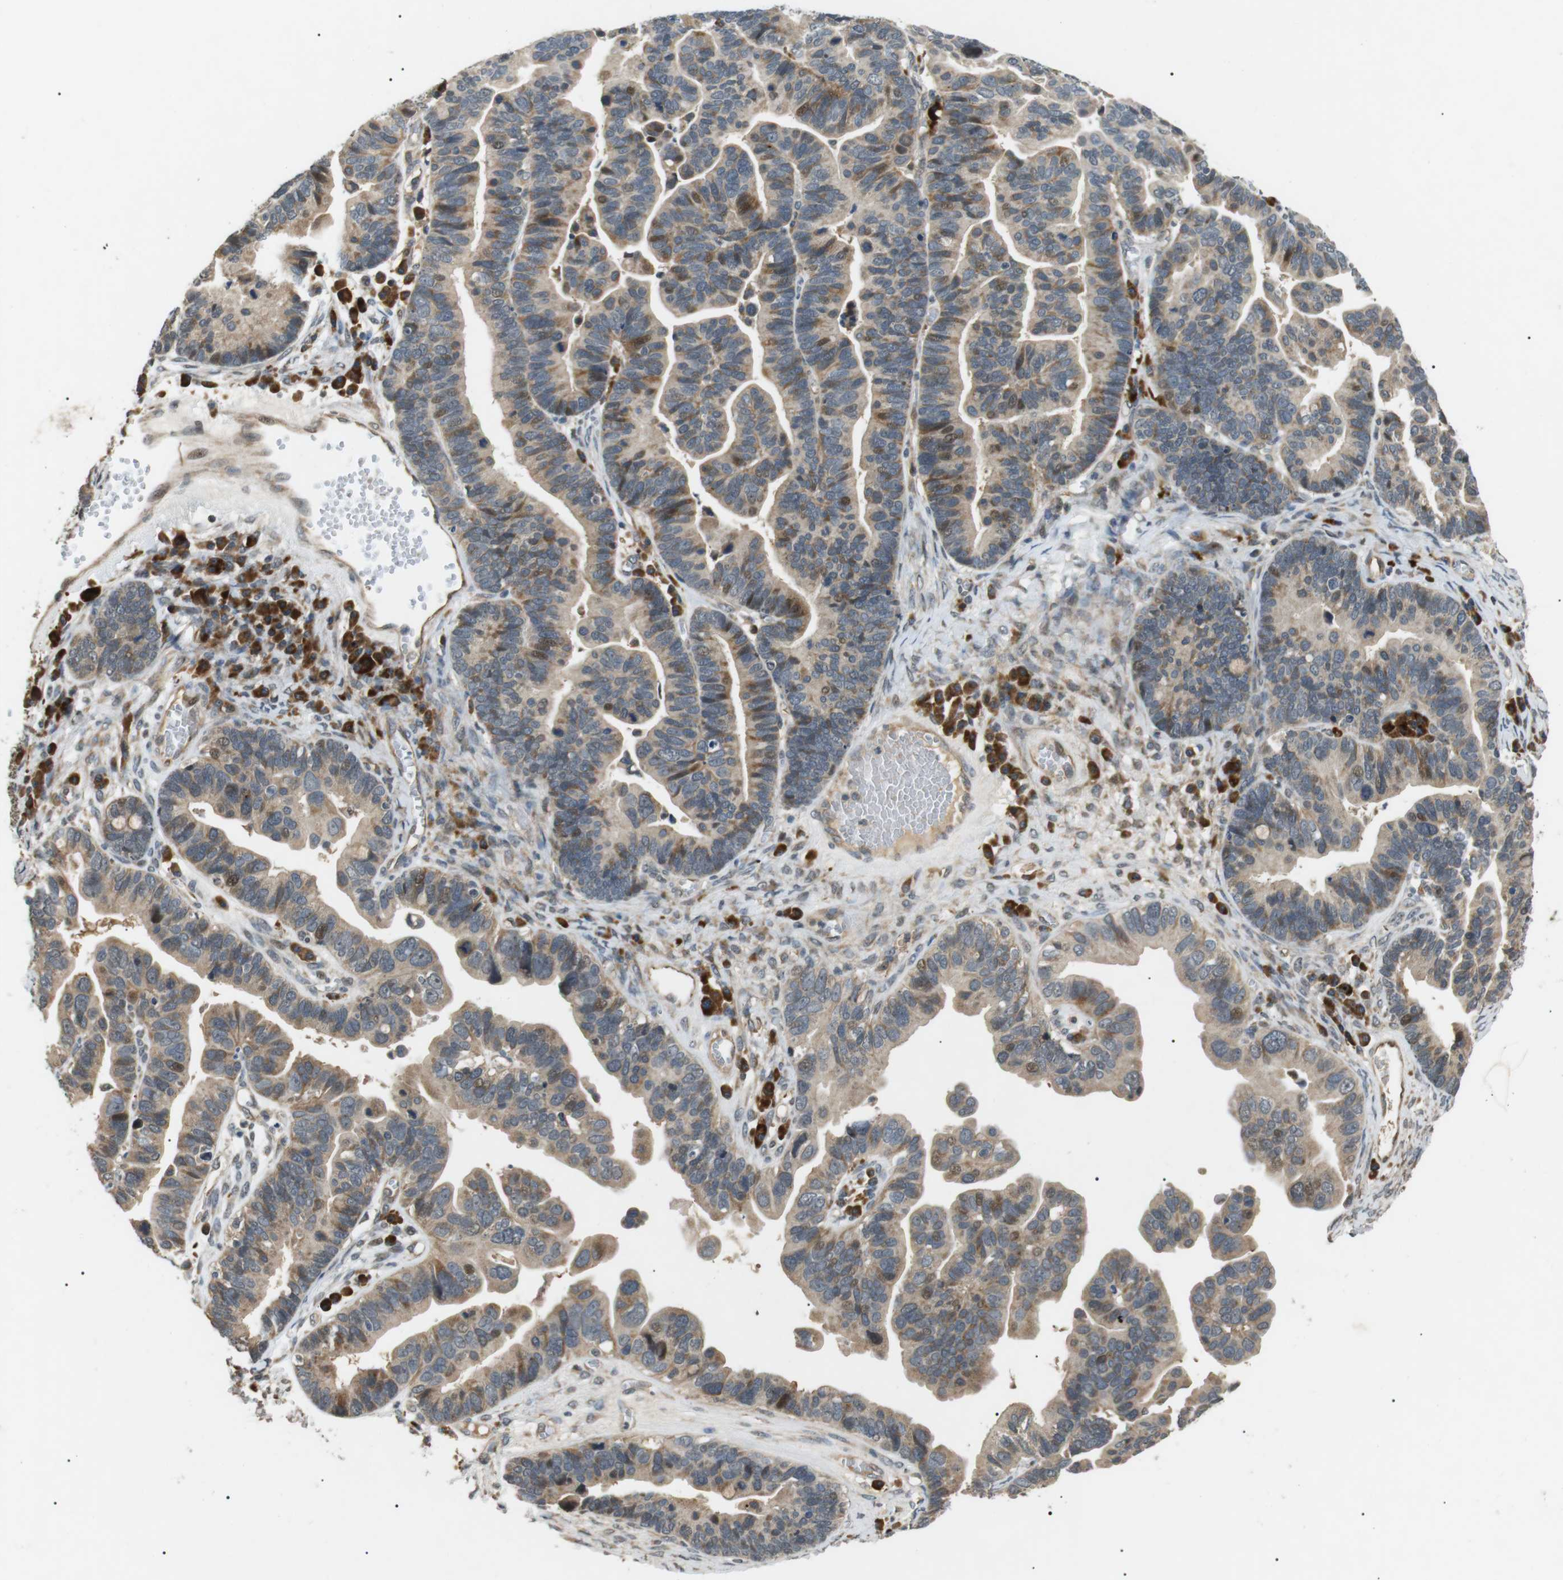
{"staining": {"intensity": "moderate", "quantity": "<25%", "location": "cytoplasmic/membranous,nuclear"}, "tissue": "ovarian cancer", "cell_type": "Tumor cells", "image_type": "cancer", "snomed": [{"axis": "morphology", "description": "Cystadenocarcinoma, serous, NOS"}, {"axis": "topography", "description": "Ovary"}], "caption": "Immunohistochemical staining of human ovarian cancer (serous cystadenocarcinoma) reveals low levels of moderate cytoplasmic/membranous and nuclear protein expression in about <25% of tumor cells.", "gene": "HSPA13", "patient": {"sex": "female", "age": 56}}